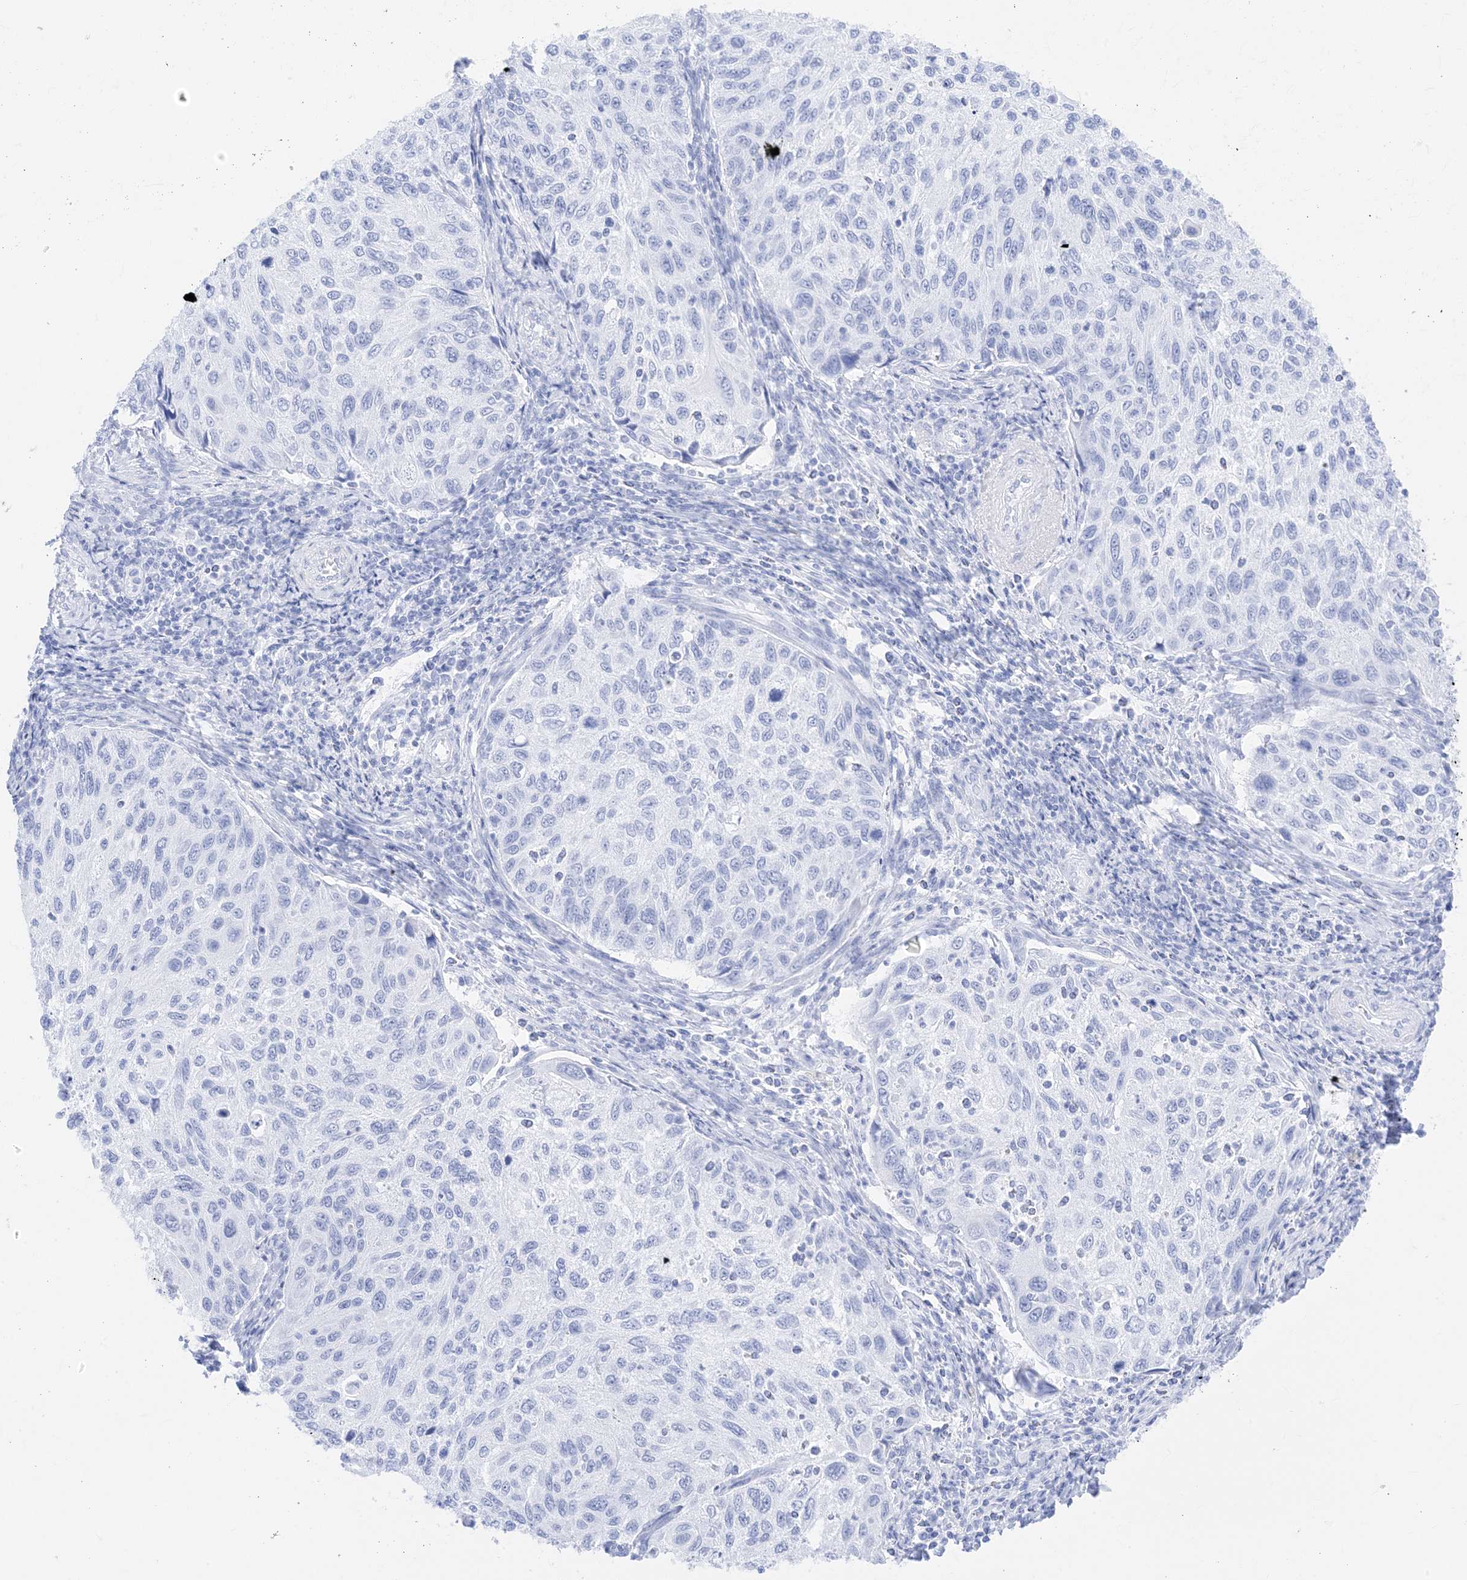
{"staining": {"intensity": "negative", "quantity": "none", "location": "none"}, "tissue": "cervical cancer", "cell_type": "Tumor cells", "image_type": "cancer", "snomed": [{"axis": "morphology", "description": "Squamous cell carcinoma, NOS"}, {"axis": "topography", "description": "Cervix"}], "caption": "This is an IHC histopathology image of cervical squamous cell carcinoma. There is no expression in tumor cells.", "gene": "MUC17", "patient": {"sex": "female", "age": 70}}